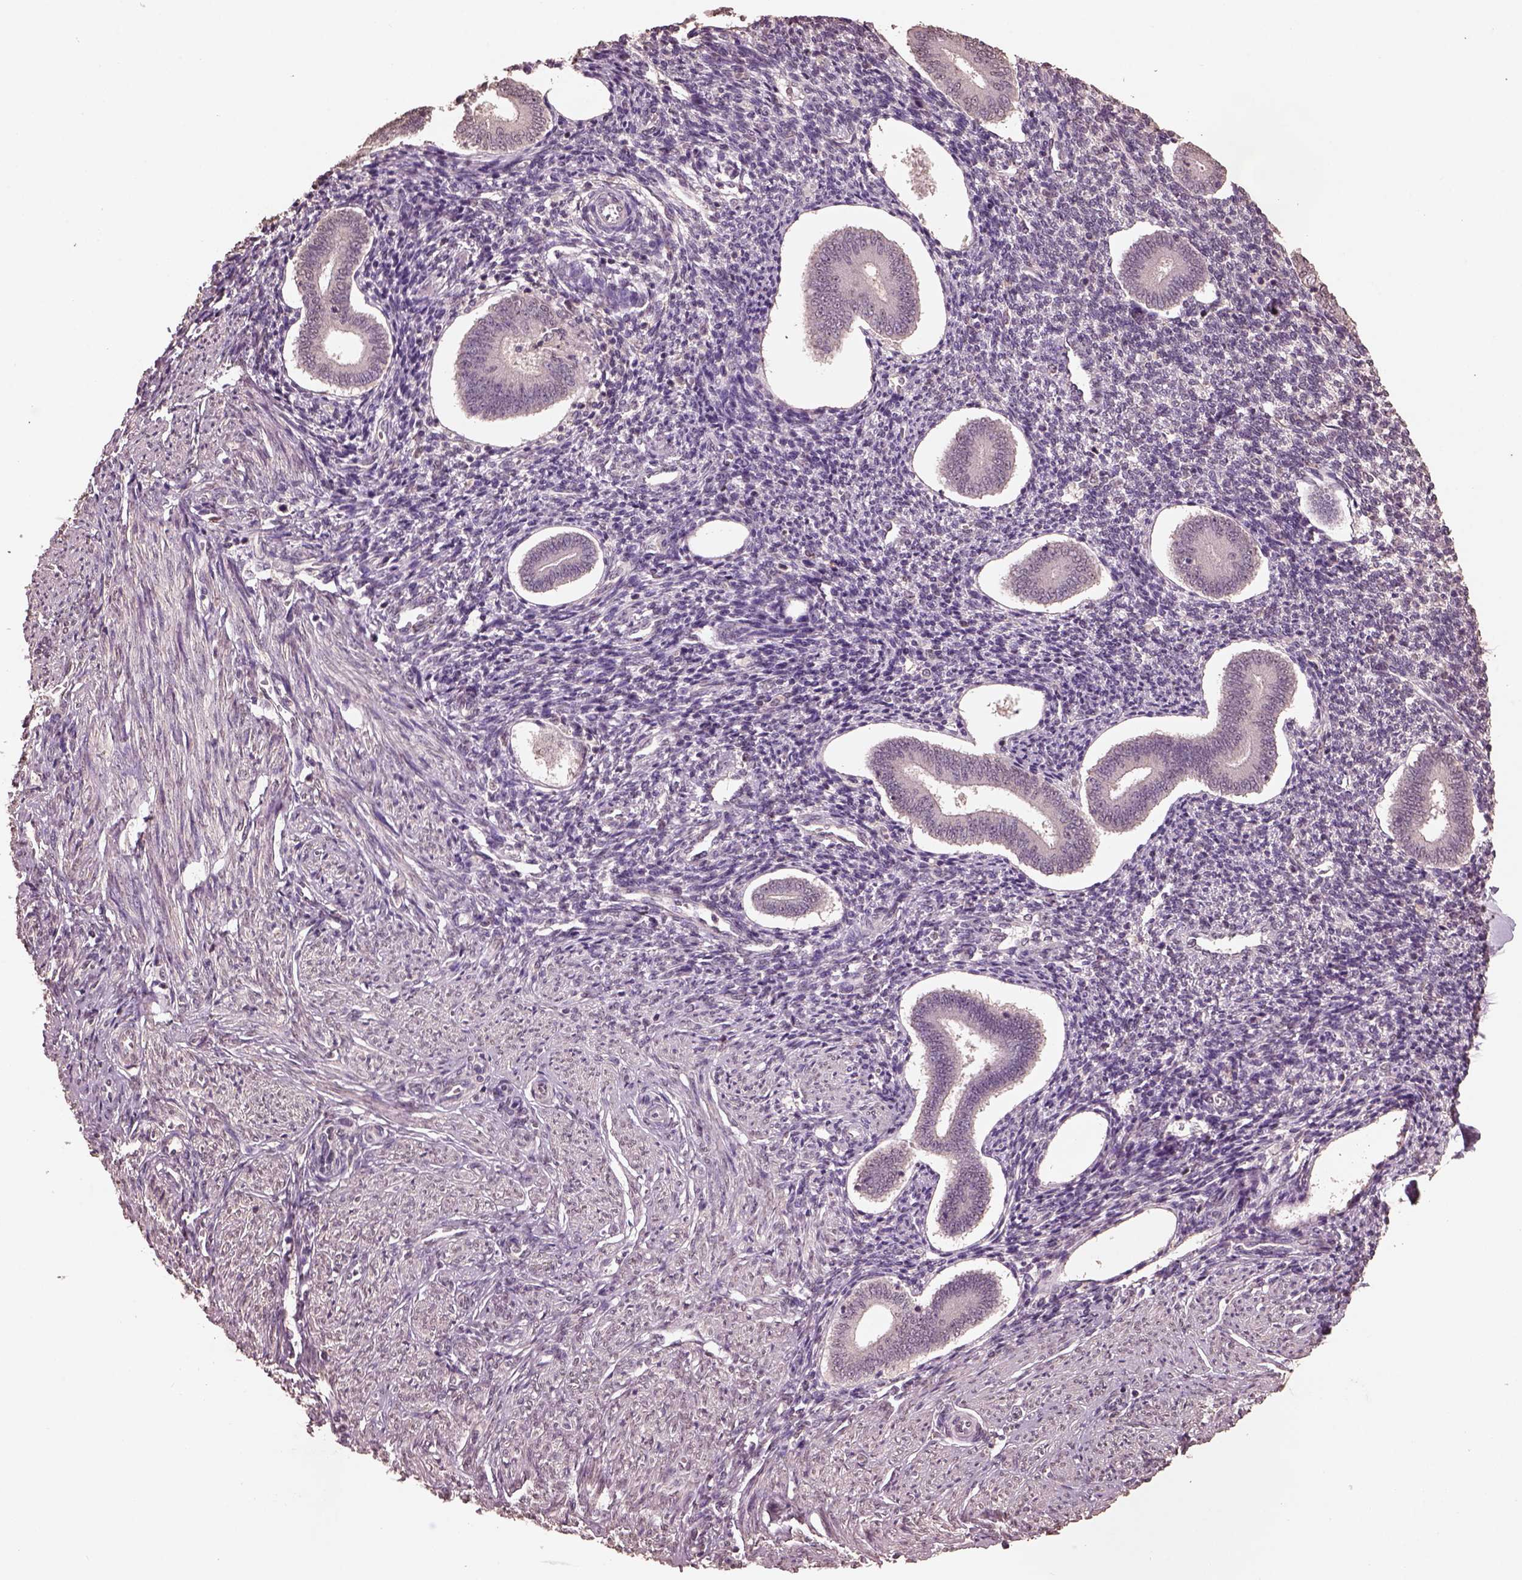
{"staining": {"intensity": "negative", "quantity": "none", "location": "none"}, "tissue": "endometrium", "cell_type": "Cells in endometrial stroma", "image_type": "normal", "snomed": [{"axis": "morphology", "description": "Normal tissue, NOS"}, {"axis": "topography", "description": "Endometrium"}], "caption": "This is a image of immunohistochemistry (IHC) staining of benign endometrium, which shows no expression in cells in endometrial stroma. Nuclei are stained in blue.", "gene": "CPT1C", "patient": {"sex": "female", "age": 40}}